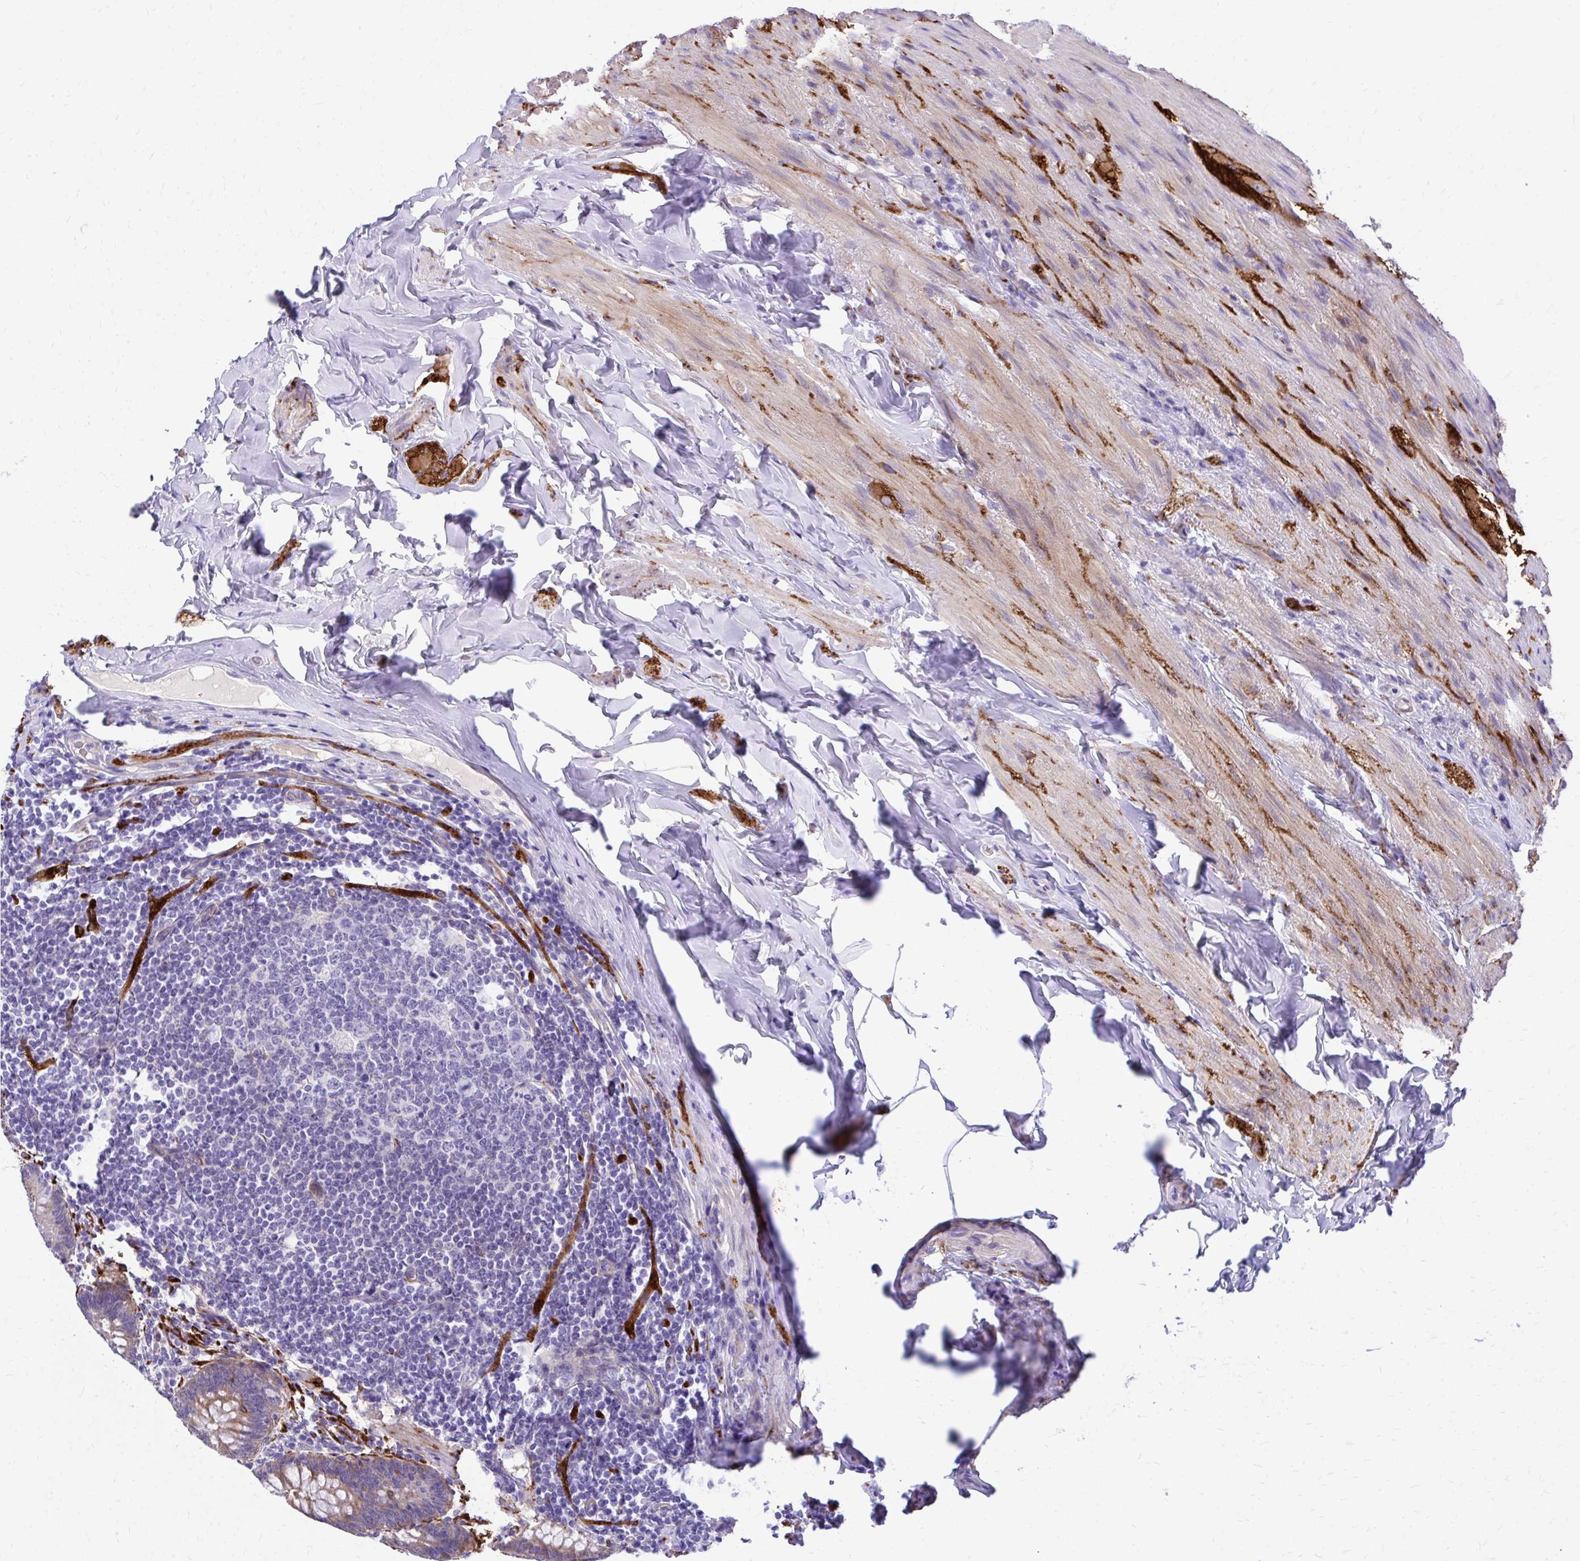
{"staining": {"intensity": "moderate", "quantity": "25%-75%", "location": "cytoplasmic/membranous"}, "tissue": "appendix", "cell_type": "Glandular cells", "image_type": "normal", "snomed": [{"axis": "morphology", "description": "Normal tissue, NOS"}, {"axis": "topography", "description": "Appendix"}], "caption": "IHC micrograph of normal appendix: human appendix stained using IHC reveals medium levels of moderate protein expression localized specifically in the cytoplasmic/membranous of glandular cells, appearing as a cytoplasmic/membranous brown color.", "gene": "EPB41L1", "patient": {"sex": "male", "age": 71}}